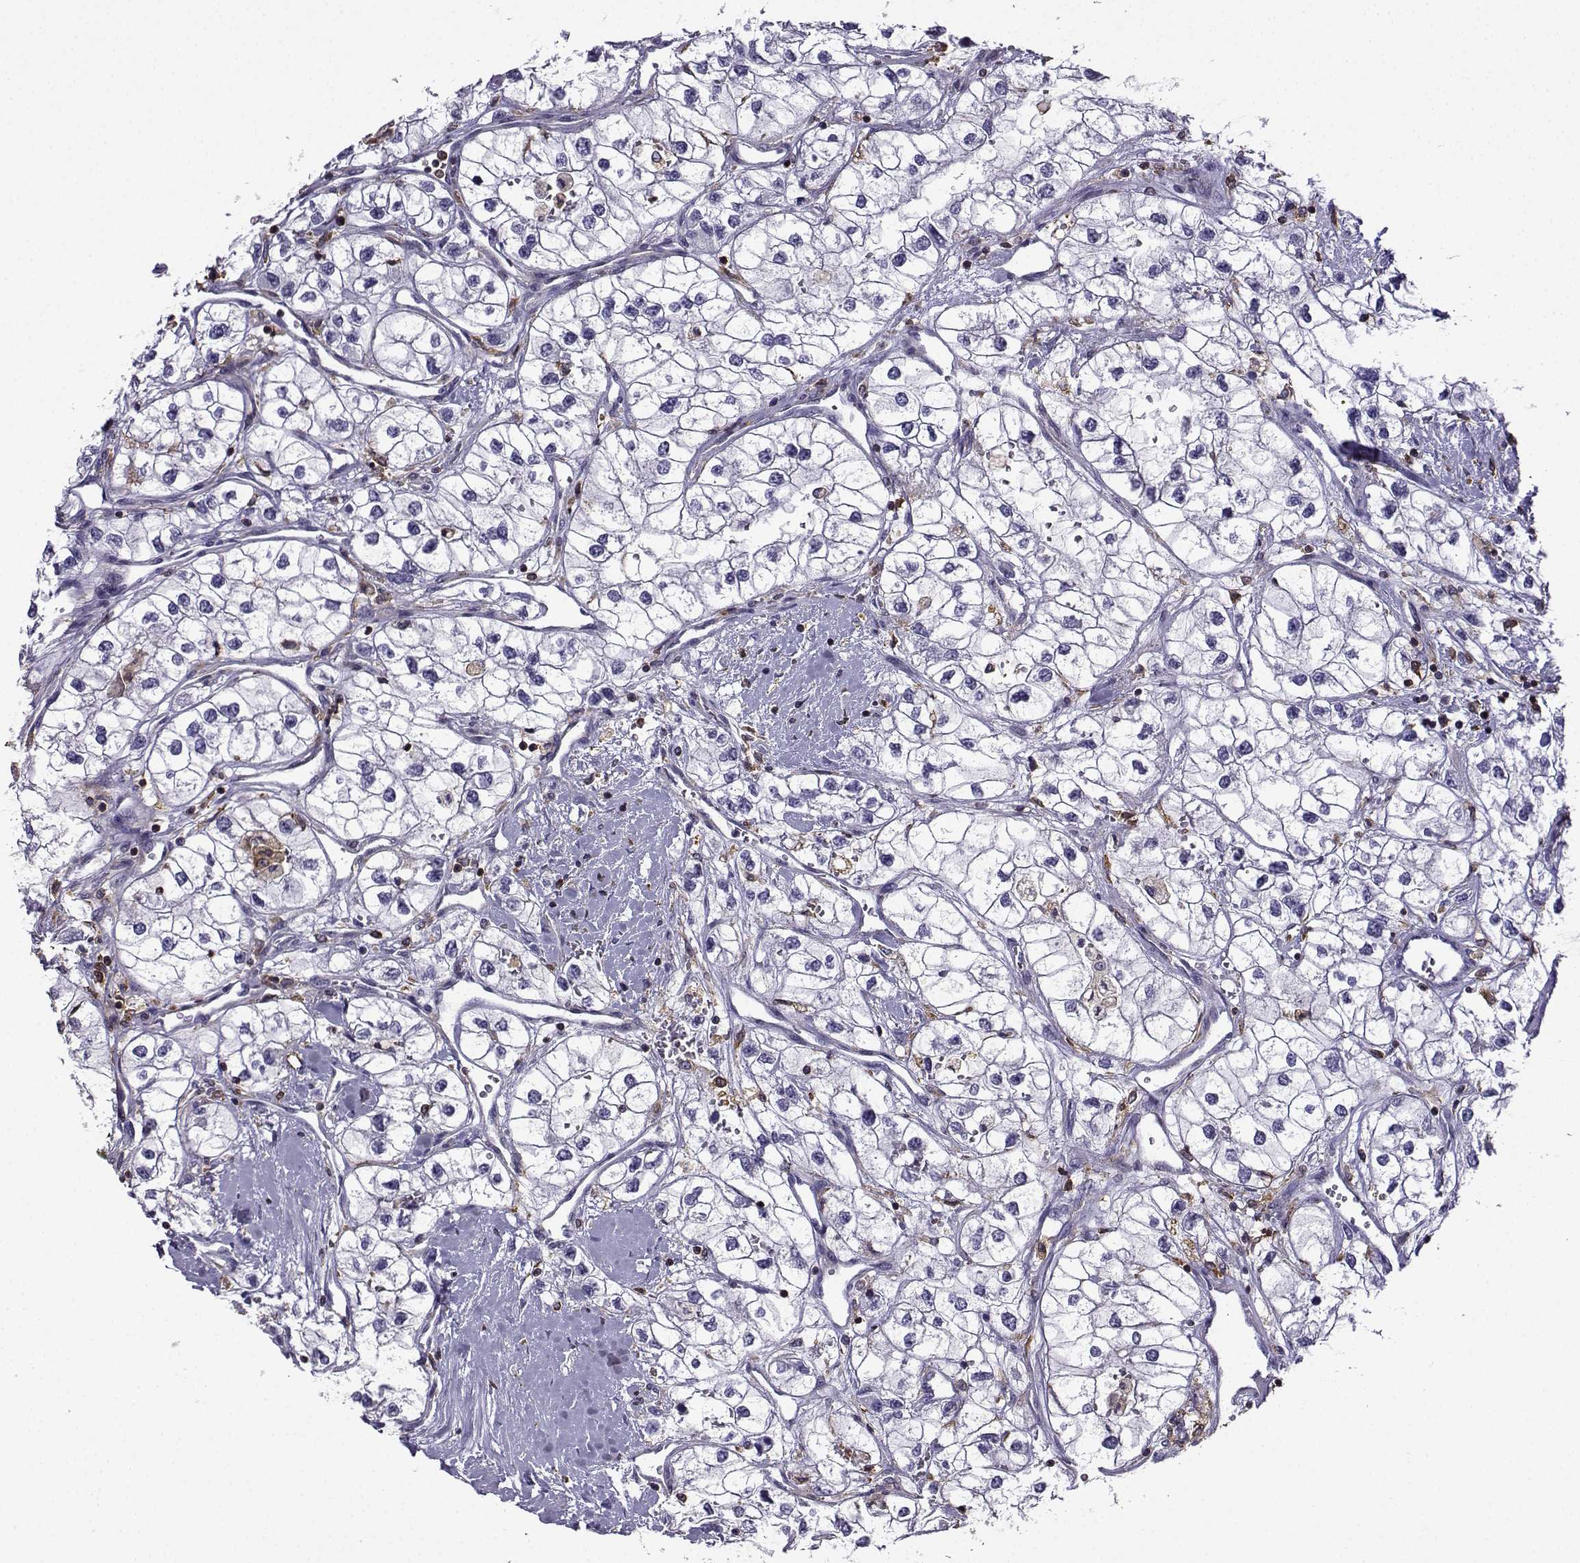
{"staining": {"intensity": "negative", "quantity": "none", "location": "none"}, "tissue": "renal cancer", "cell_type": "Tumor cells", "image_type": "cancer", "snomed": [{"axis": "morphology", "description": "Adenocarcinoma, NOS"}, {"axis": "topography", "description": "Kidney"}], "caption": "Immunohistochemistry photomicrograph of neoplastic tissue: human renal cancer stained with DAB (3,3'-diaminobenzidine) reveals no significant protein positivity in tumor cells.", "gene": "DOCK10", "patient": {"sex": "male", "age": 59}}